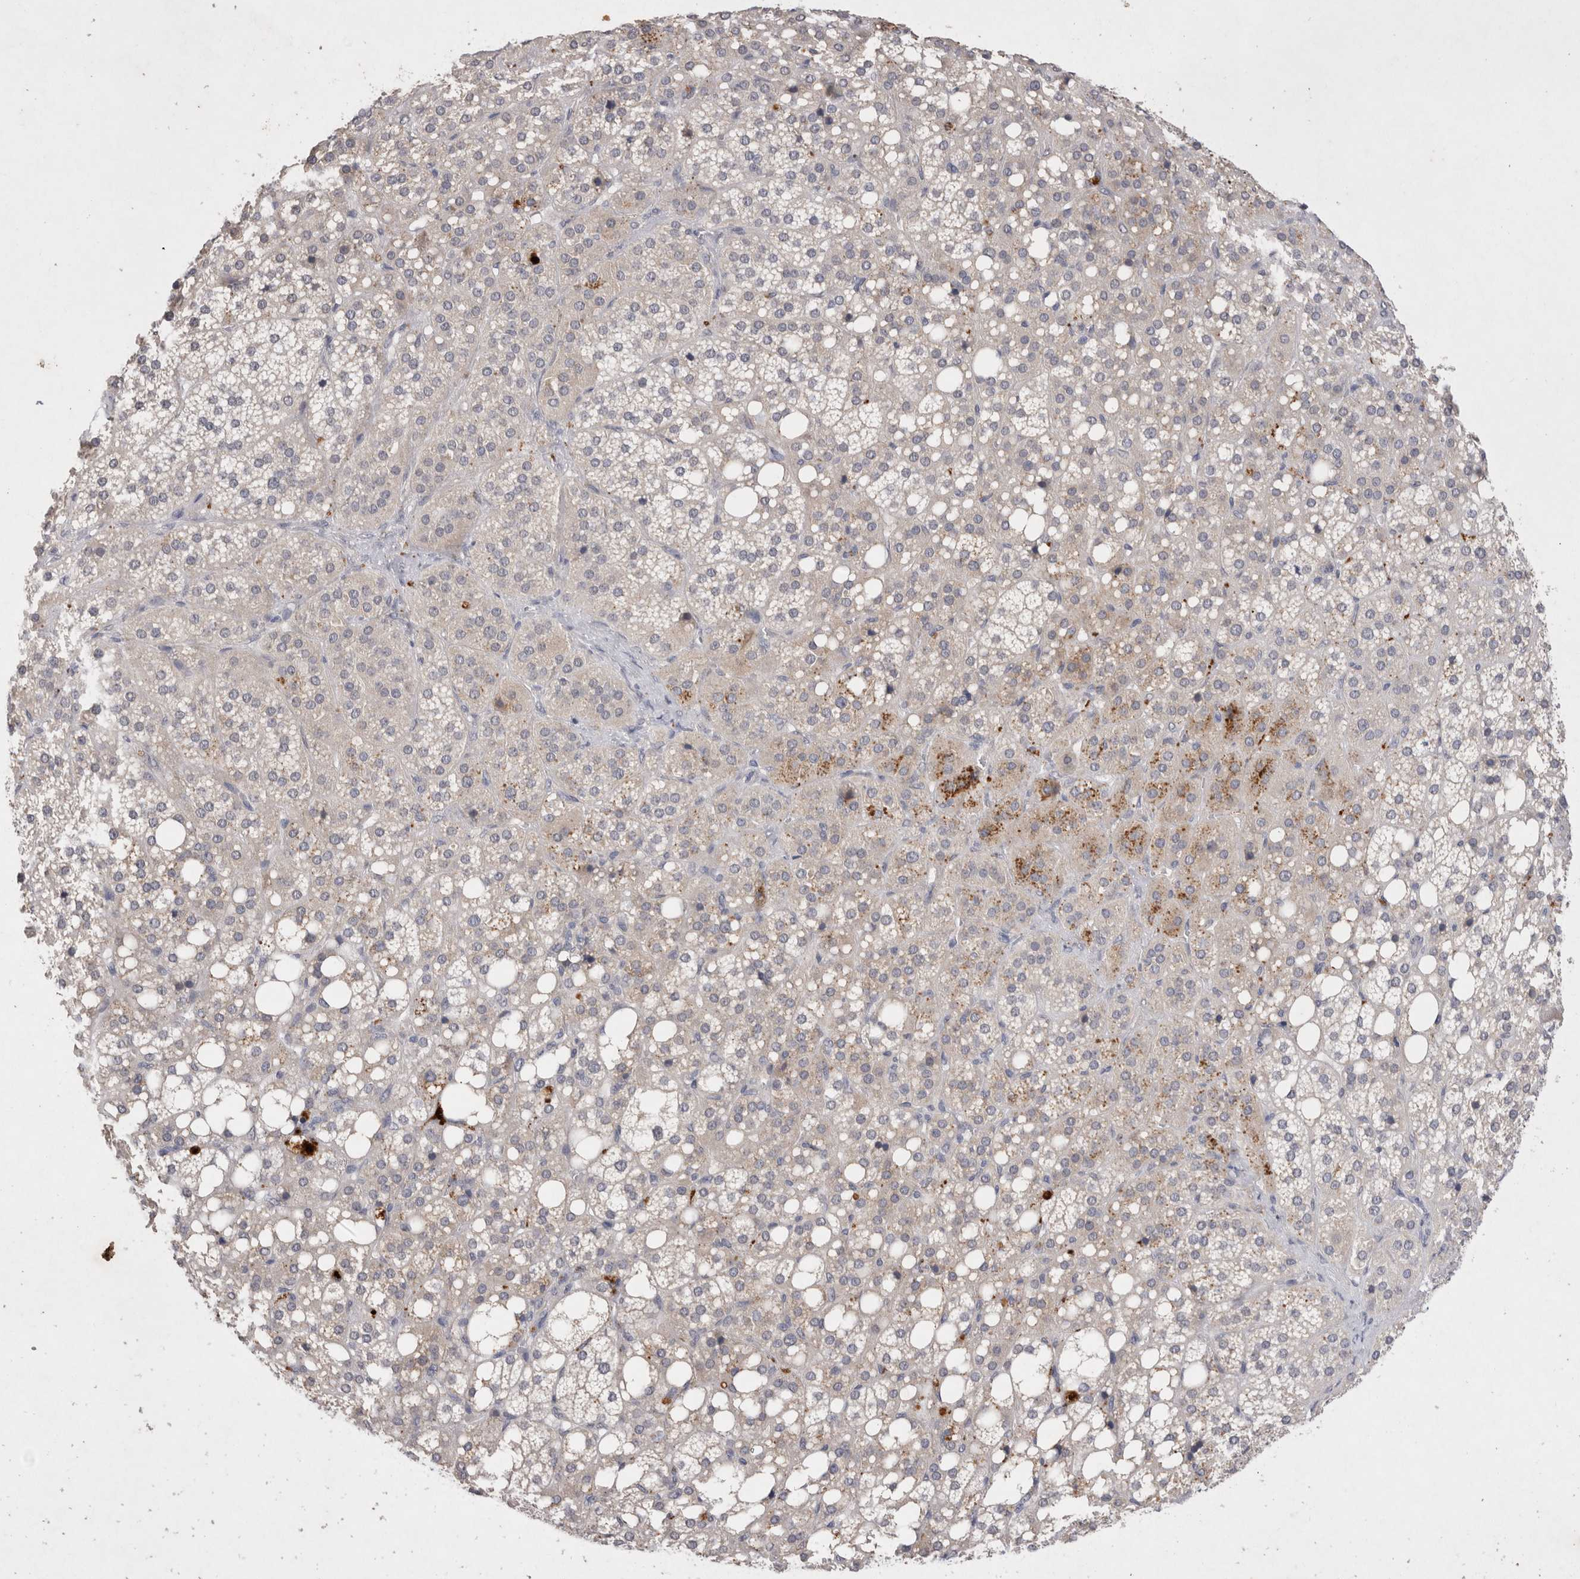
{"staining": {"intensity": "moderate", "quantity": "<25%", "location": "cytoplasmic/membranous"}, "tissue": "adrenal gland", "cell_type": "Glandular cells", "image_type": "normal", "snomed": [{"axis": "morphology", "description": "Normal tissue, NOS"}, {"axis": "topography", "description": "Adrenal gland"}], "caption": "Immunohistochemical staining of unremarkable adrenal gland displays moderate cytoplasmic/membranous protein staining in approximately <25% of glandular cells.", "gene": "RASSF3", "patient": {"sex": "female", "age": 59}}